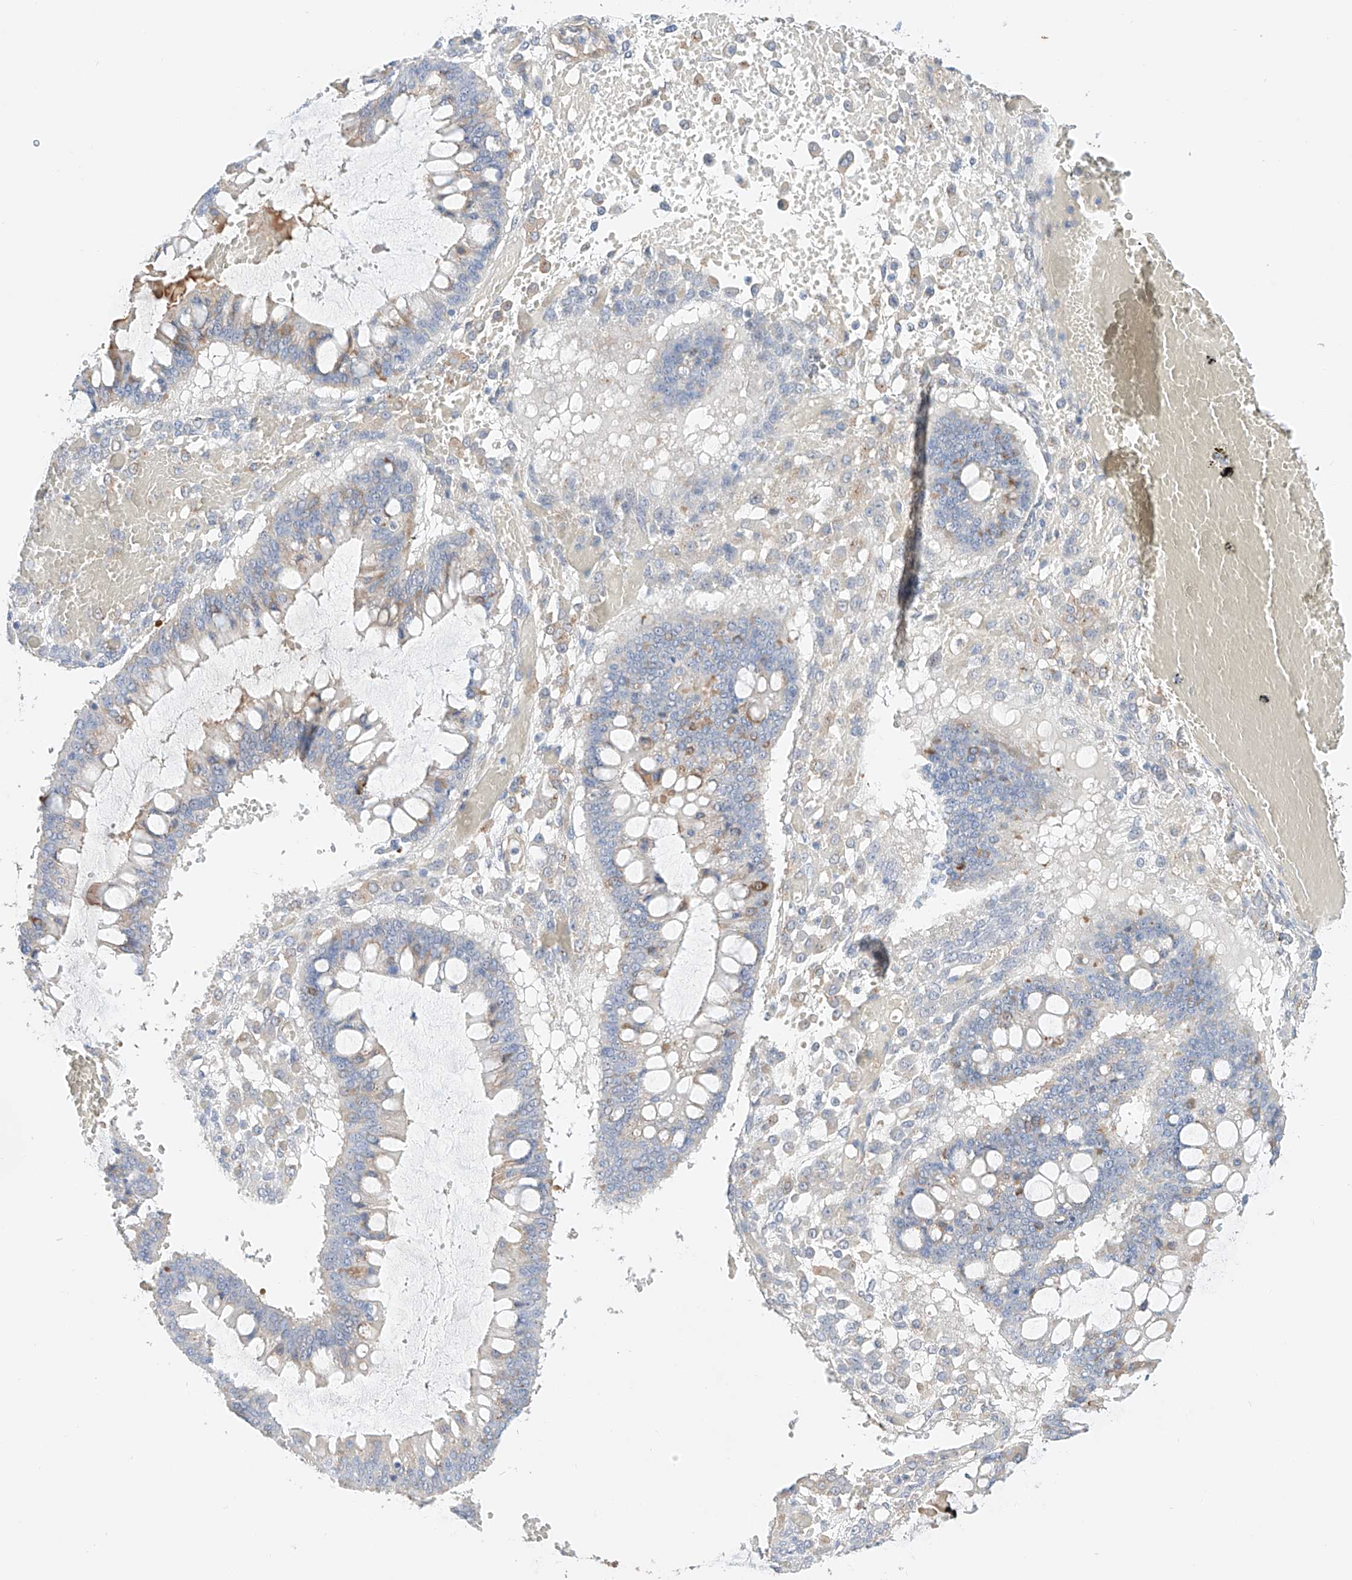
{"staining": {"intensity": "moderate", "quantity": "<25%", "location": "cytoplasmic/membranous"}, "tissue": "ovarian cancer", "cell_type": "Tumor cells", "image_type": "cancer", "snomed": [{"axis": "morphology", "description": "Cystadenocarcinoma, mucinous, NOS"}, {"axis": "topography", "description": "Ovary"}], "caption": "Moderate cytoplasmic/membranous expression is identified in approximately <25% of tumor cells in ovarian mucinous cystadenocarcinoma.", "gene": "MOSPD1", "patient": {"sex": "female", "age": 73}}